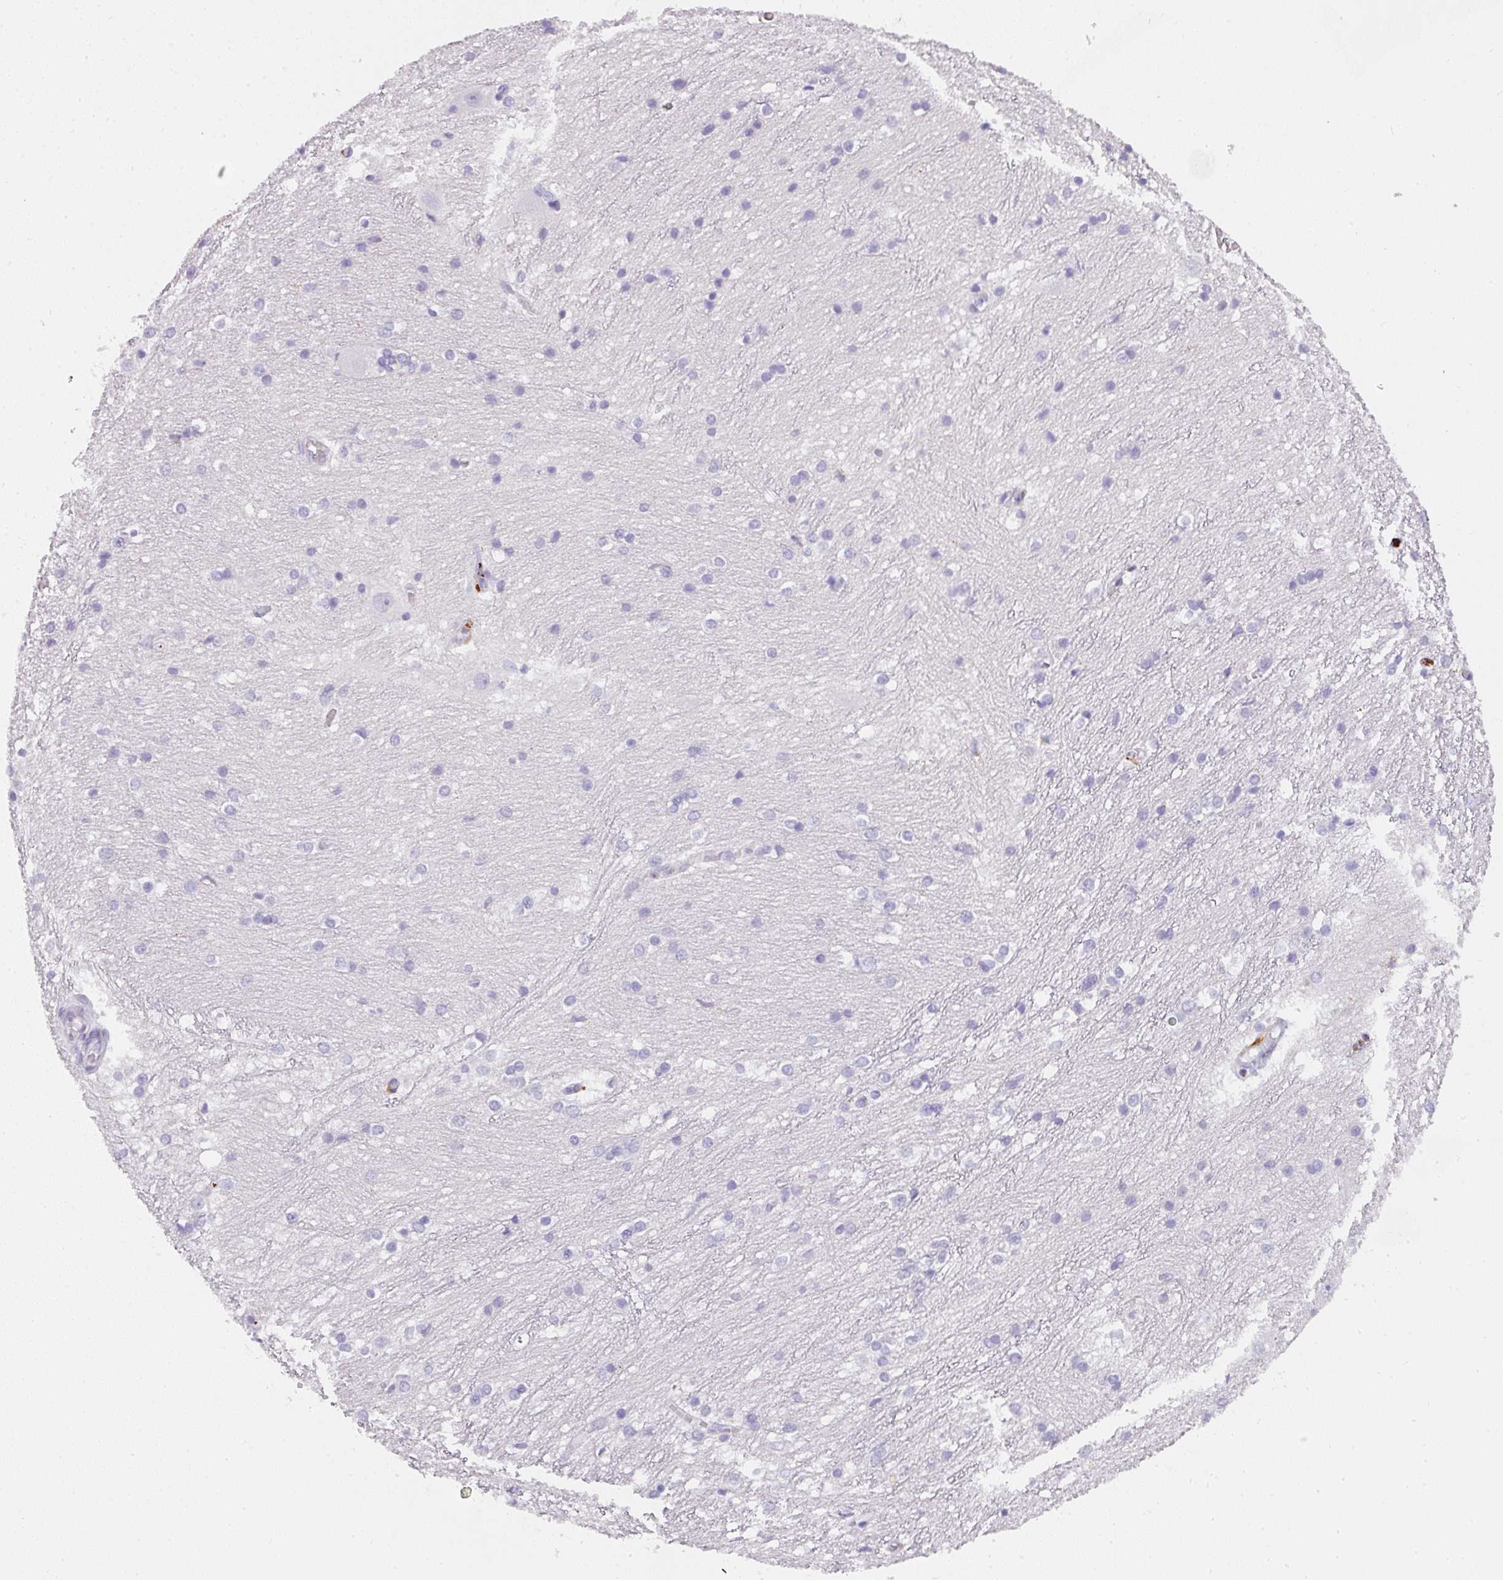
{"staining": {"intensity": "negative", "quantity": "none", "location": "none"}, "tissue": "caudate", "cell_type": "Glial cells", "image_type": "normal", "snomed": [{"axis": "morphology", "description": "Normal tissue, NOS"}, {"axis": "topography", "description": "Lateral ventricle wall"}], "caption": "This image is of benign caudate stained with immunohistochemistry (IHC) to label a protein in brown with the nuclei are counter-stained blue. There is no positivity in glial cells.", "gene": "MMACHC", "patient": {"sex": "male", "age": 37}}